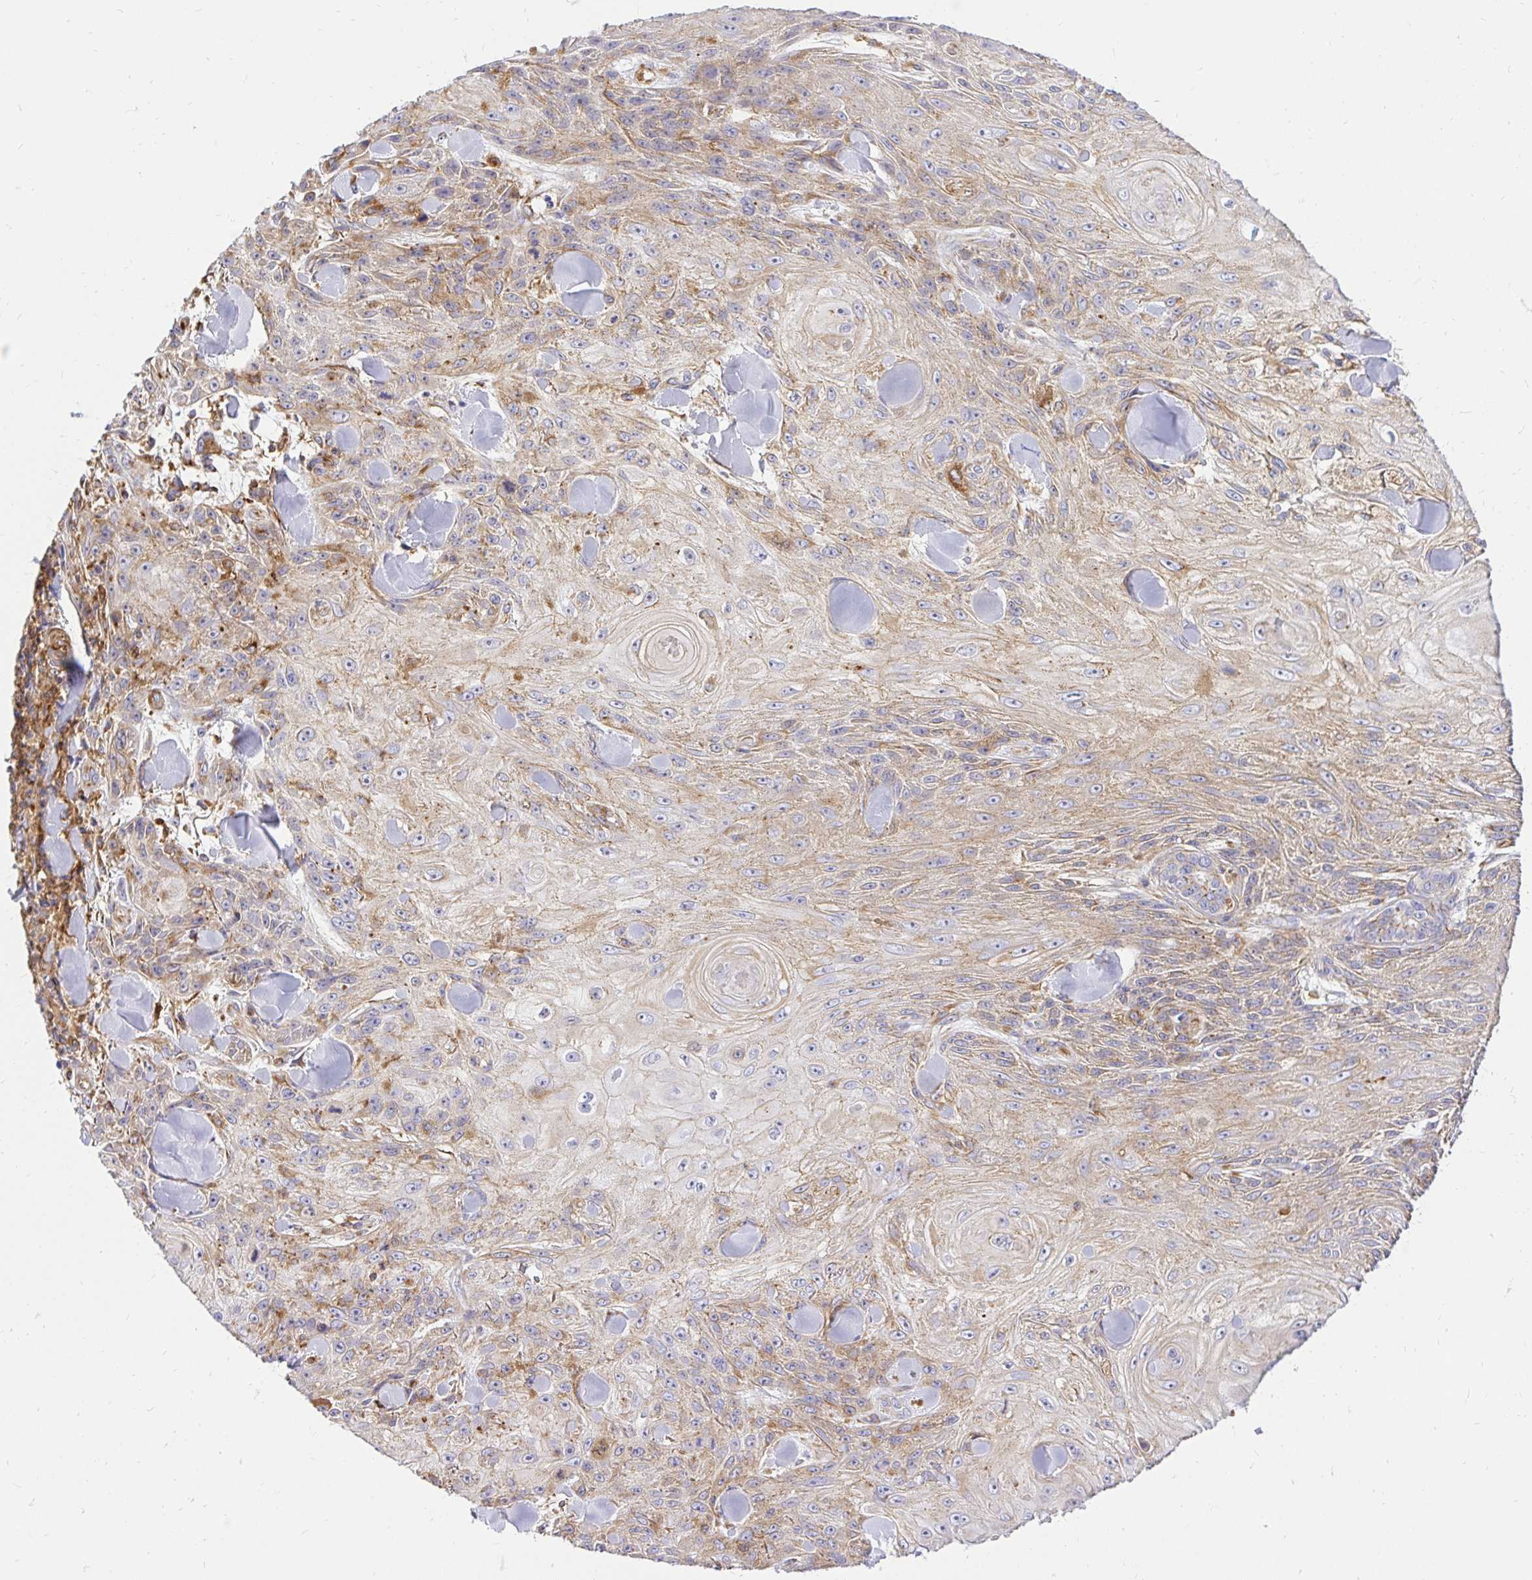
{"staining": {"intensity": "weak", "quantity": "25%-75%", "location": "cytoplasmic/membranous"}, "tissue": "skin cancer", "cell_type": "Tumor cells", "image_type": "cancer", "snomed": [{"axis": "morphology", "description": "Squamous cell carcinoma, NOS"}, {"axis": "topography", "description": "Skin"}], "caption": "Immunohistochemical staining of human skin cancer exhibits weak cytoplasmic/membranous protein expression in about 25%-75% of tumor cells.", "gene": "ABCB10", "patient": {"sex": "male", "age": 88}}